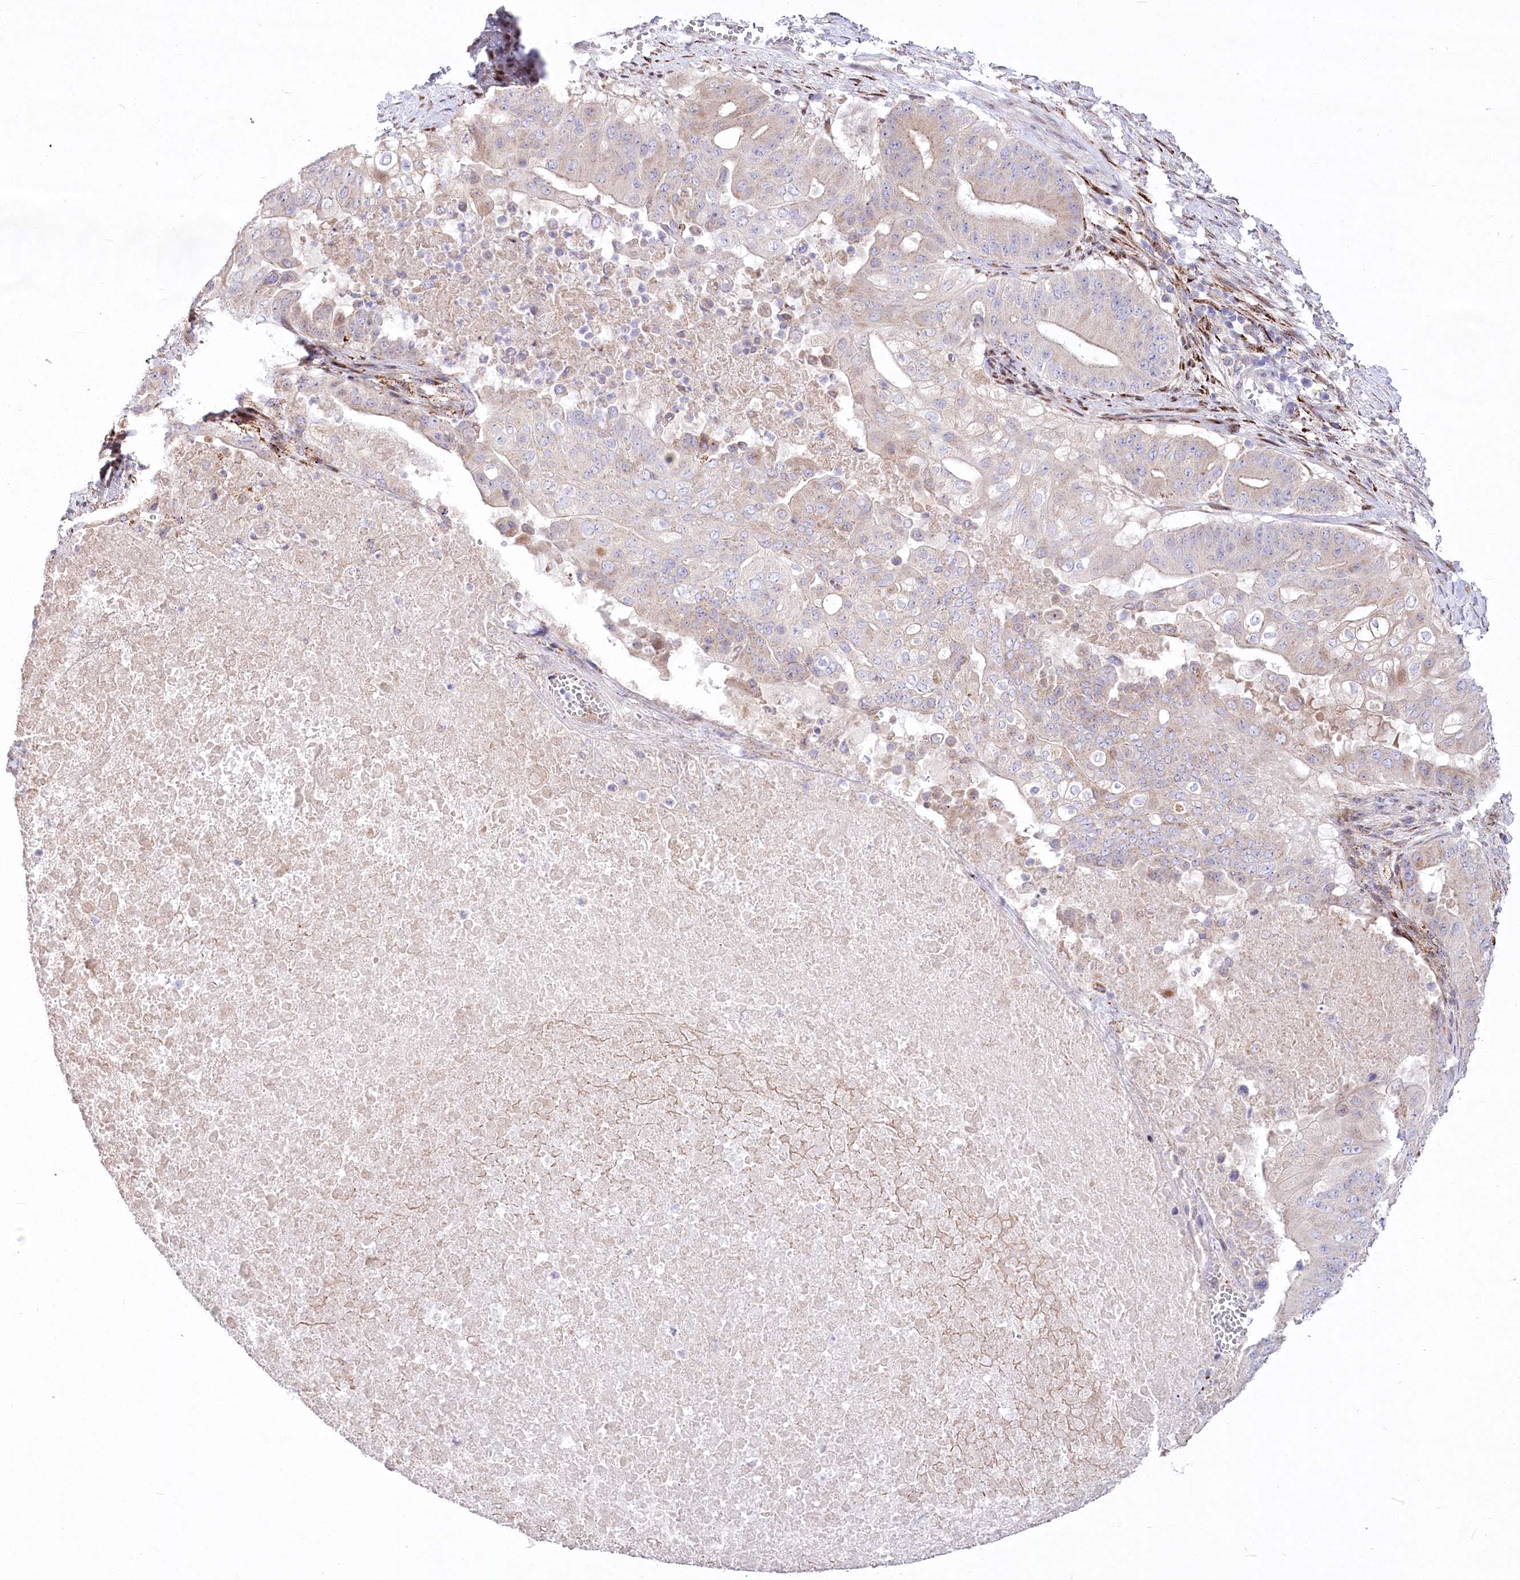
{"staining": {"intensity": "moderate", "quantity": "<25%", "location": "cytoplasmic/membranous,nuclear"}, "tissue": "pancreatic cancer", "cell_type": "Tumor cells", "image_type": "cancer", "snomed": [{"axis": "morphology", "description": "Adenocarcinoma, NOS"}, {"axis": "topography", "description": "Pancreas"}], "caption": "A photomicrograph of pancreatic cancer stained for a protein displays moderate cytoplasmic/membranous and nuclear brown staining in tumor cells. The protein of interest is stained brown, and the nuclei are stained in blue (DAB IHC with brightfield microscopy, high magnification).", "gene": "CEP164", "patient": {"sex": "female", "age": 77}}